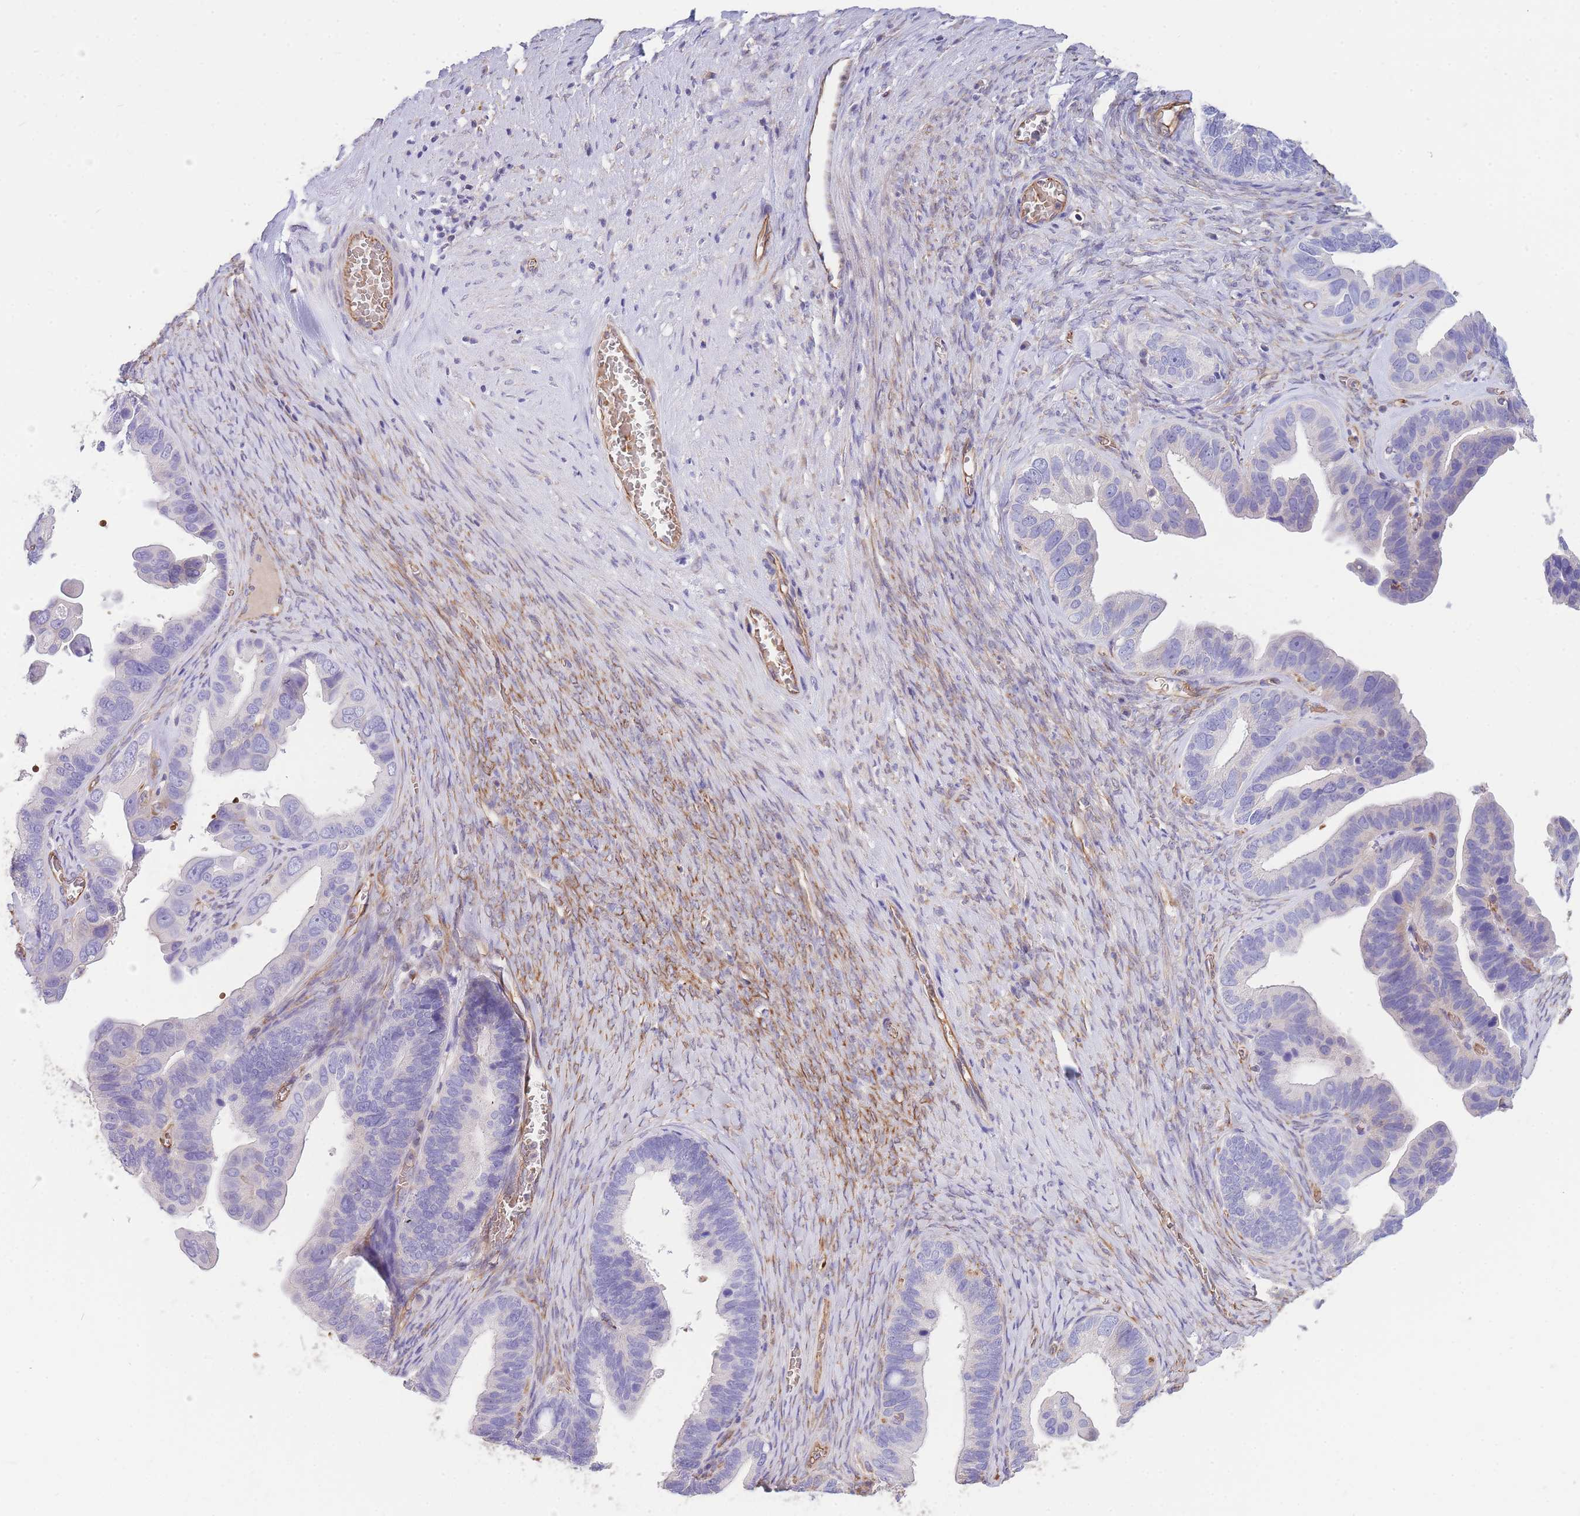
{"staining": {"intensity": "negative", "quantity": "none", "location": "none"}, "tissue": "ovarian cancer", "cell_type": "Tumor cells", "image_type": "cancer", "snomed": [{"axis": "morphology", "description": "Cystadenocarcinoma, serous, NOS"}, {"axis": "topography", "description": "Ovary"}], "caption": "Tumor cells are negative for protein expression in human ovarian cancer. (DAB immunohistochemistry (IHC), high magnification).", "gene": "ANKRD53", "patient": {"sex": "female", "age": 56}}